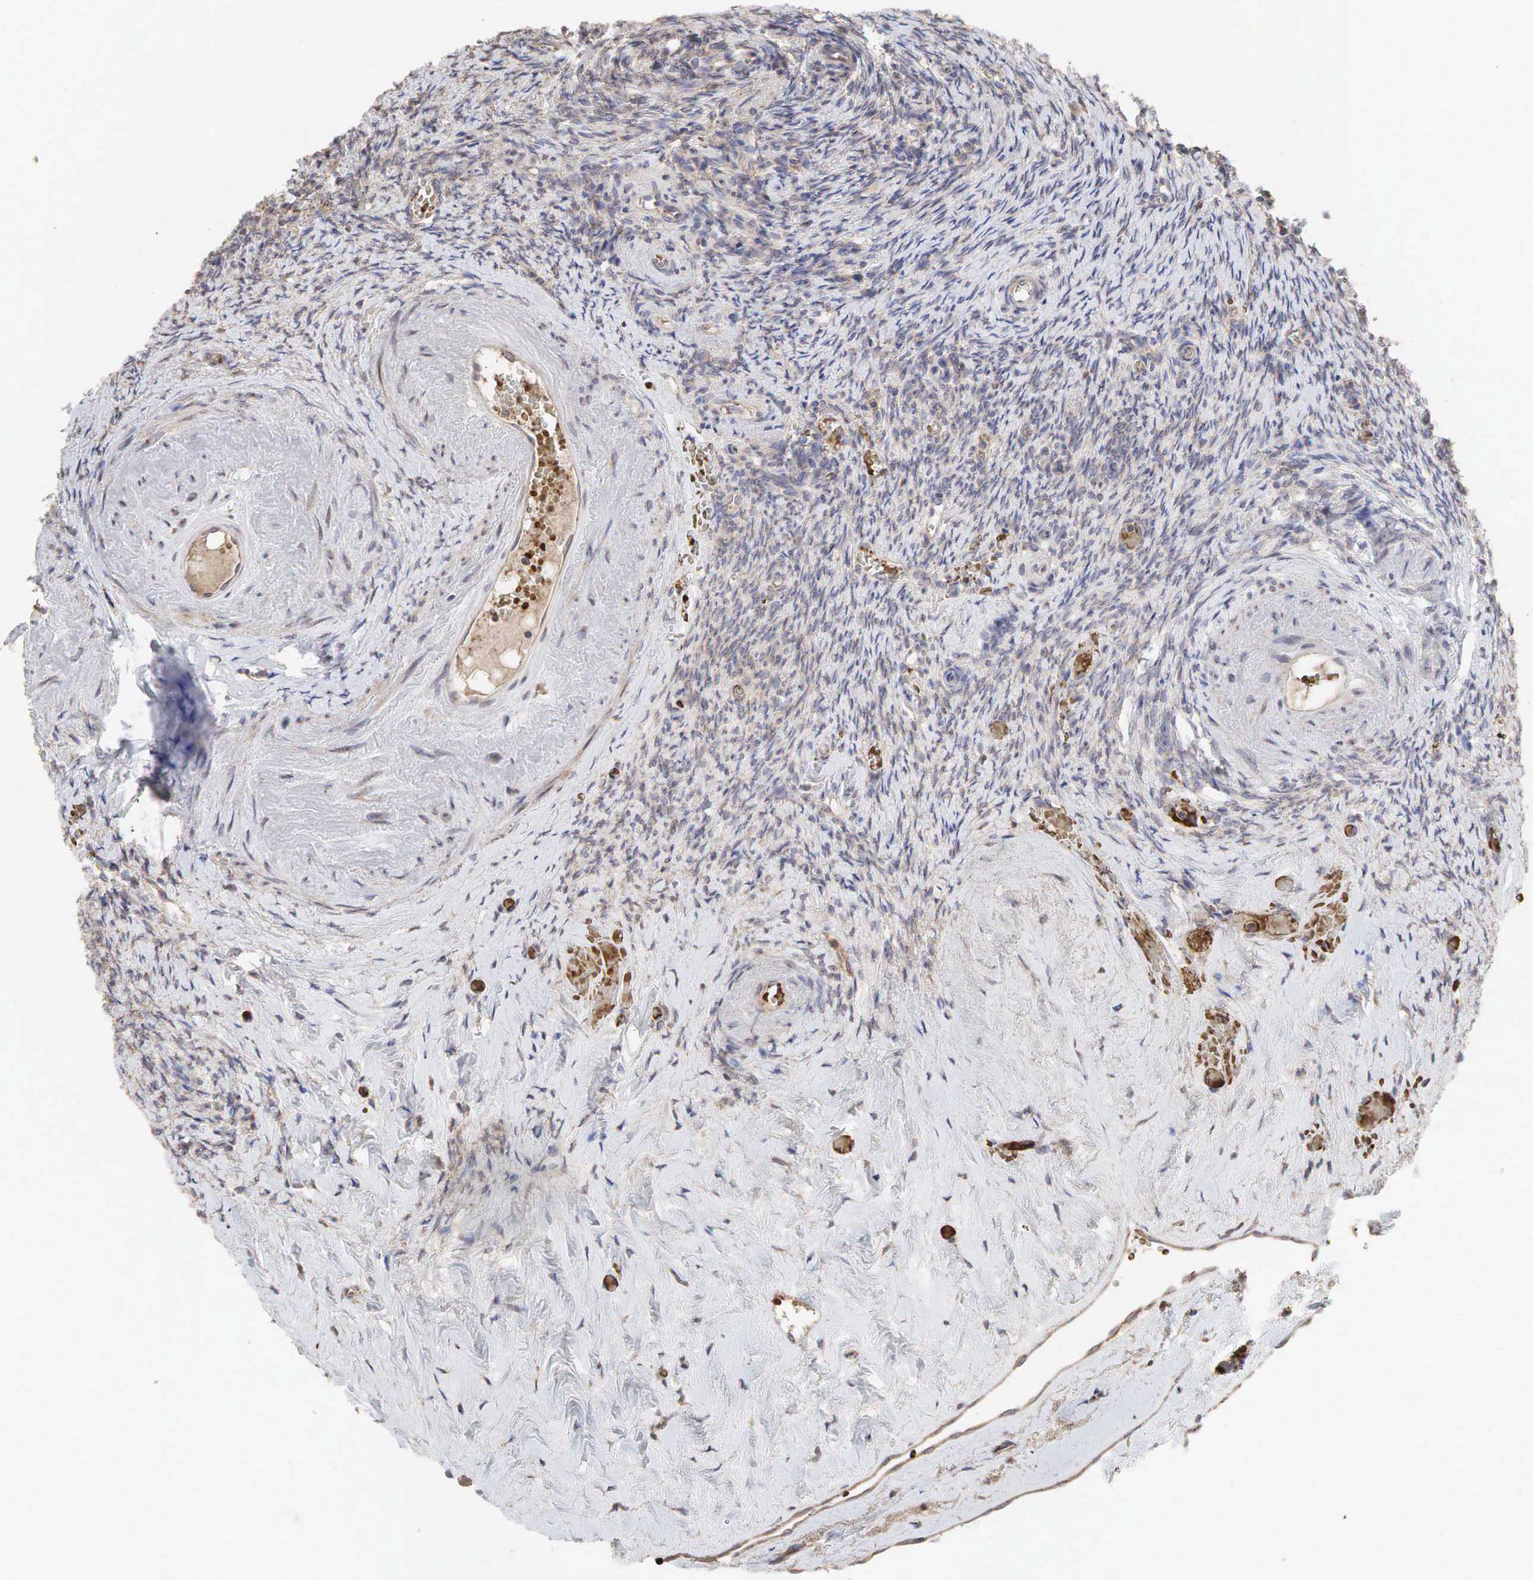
{"staining": {"intensity": "weak", "quantity": "25%-75%", "location": "cytoplasmic/membranous"}, "tissue": "ovary", "cell_type": "Ovarian stroma cells", "image_type": "normal", "snomed": [{"axis": "morphology", "description": "Normal tissue, NOS"}, {"axis": "topography", "description": "Ovary"}], "caption": "Immunohistochemical staining of normal ovary displays low levels of weak cytoplasmic/membranous expression in approximately 25%-75% of ovarian stroma cells. The staining was performed using DAB (3,3'-diaminobenzidine) to visualize the protein expression in brown, while the nuclei were stained in blue with hematoxylin (Magnification: 20x).", "gene": "PABPC5", "patient": {"sex": "female", "age": 63}}